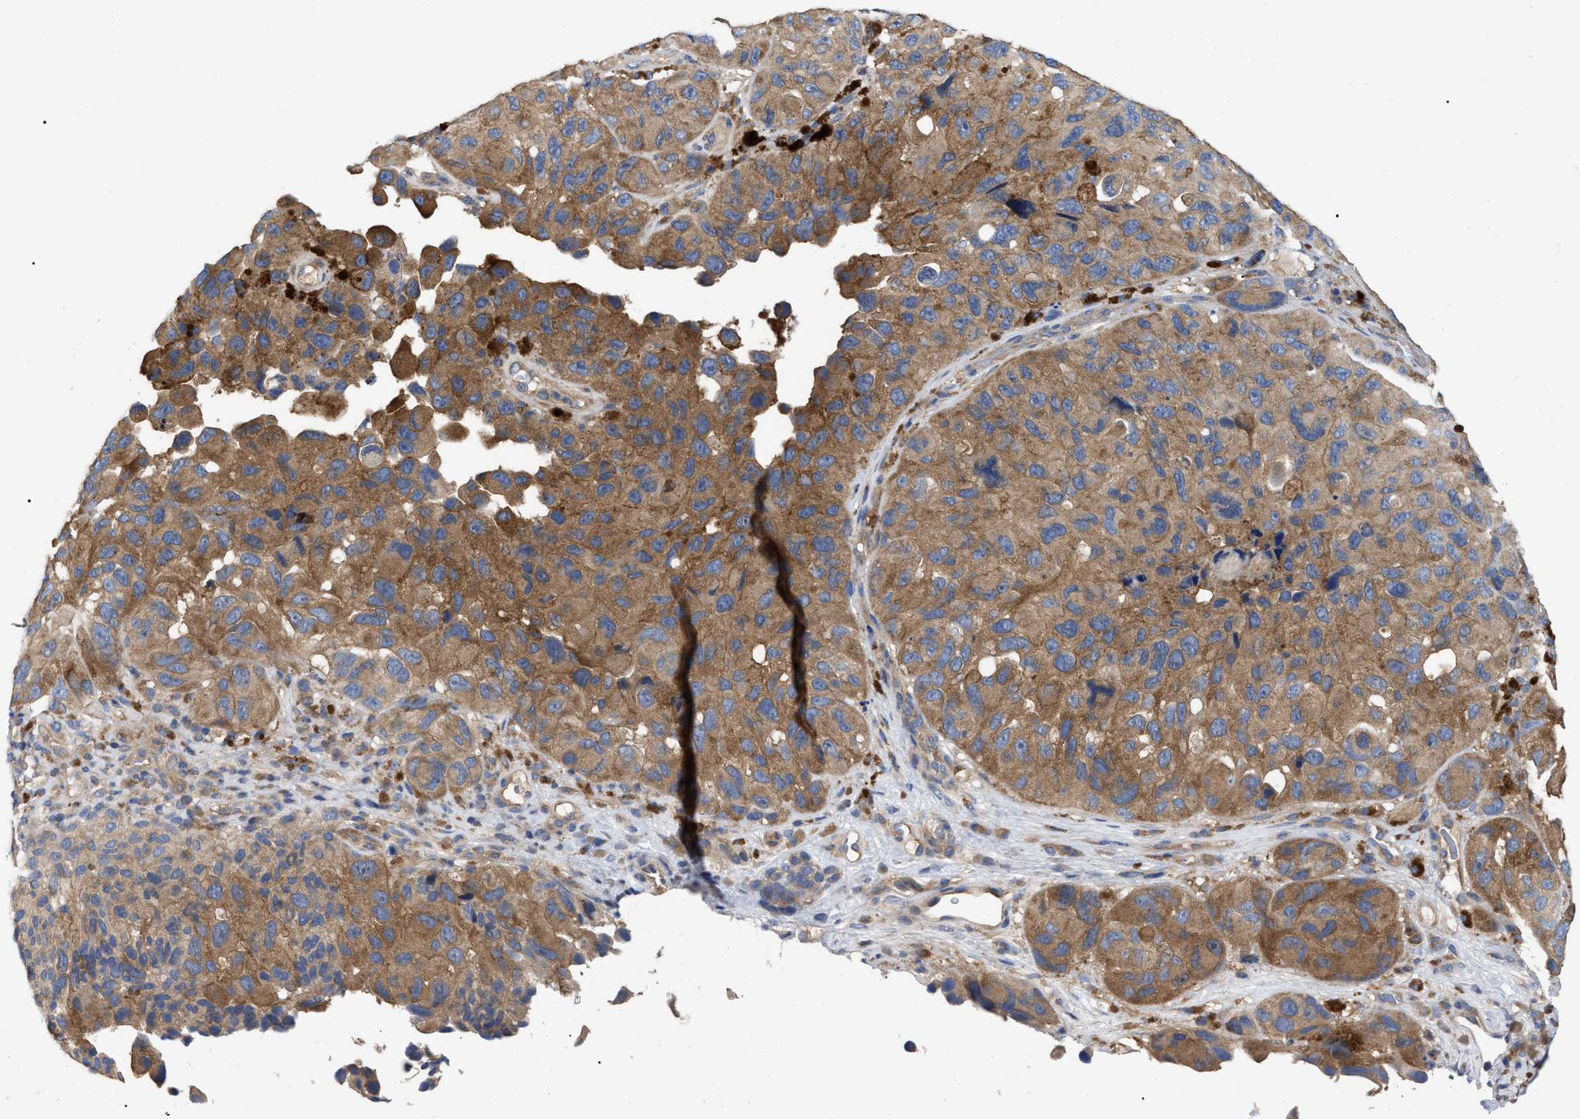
{"staining": {"intensity": "moderate", "quantity": "25%-75%", "location": "cytoplasmic/membranous"}, "tissue": "melanoma", "cell_type": "Tumor cells", "image_type": "cancer", "snomed": [{"axis": "morphology", "description": "Malignant melanoma, NOS"}, {"axis": "topography", "description": "Skin"}], "caption": "The immunohistochemical stain labels moderate cytoplasmic/membranous expression in tumor cells of malignant melanoma tissue.", "gene": "RAP1GDS1", "patient": {"sex": "female", "age": 73}}